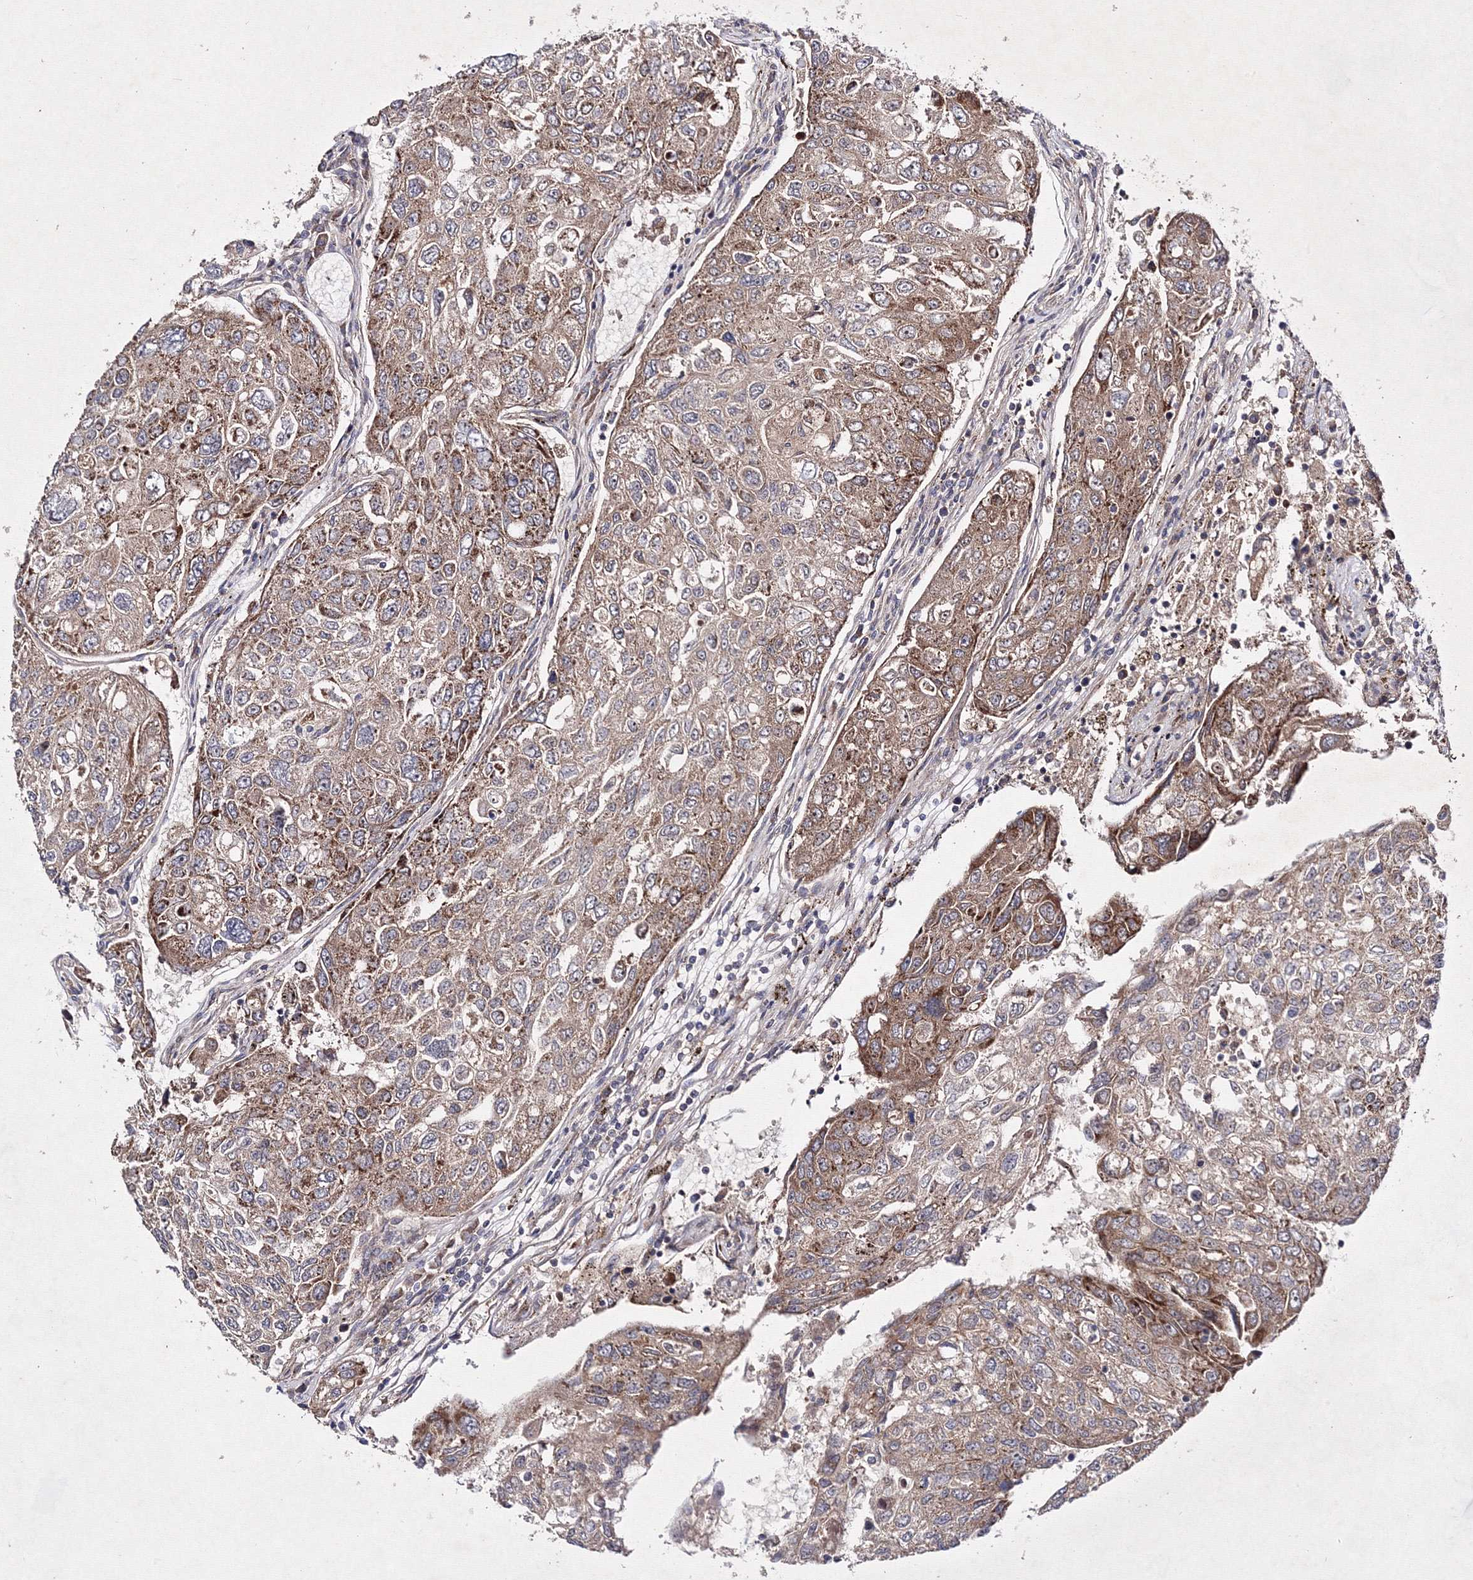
{"staining": {"intensity": "moderate", "quantity": ">75%", "location": "cytoplasmic/membranous"}, "tissue": "urothelial cancer", "cell_type": "Tumor cells", "image_type": "cancer", "snomed": [{"axis": "morphology", "description": "Urothelial carcinoma, High grade"}, {"axis": "topography", "description": "Lymph node"}, {"axis": "topography", "description": "Urinary bladder"}], "caption": "Human urothelial cancer stained with a protein marker shows moderate staining in tumor cells.", "gene": "GFM1", "patient": {"sex": "male", "age": 51}}